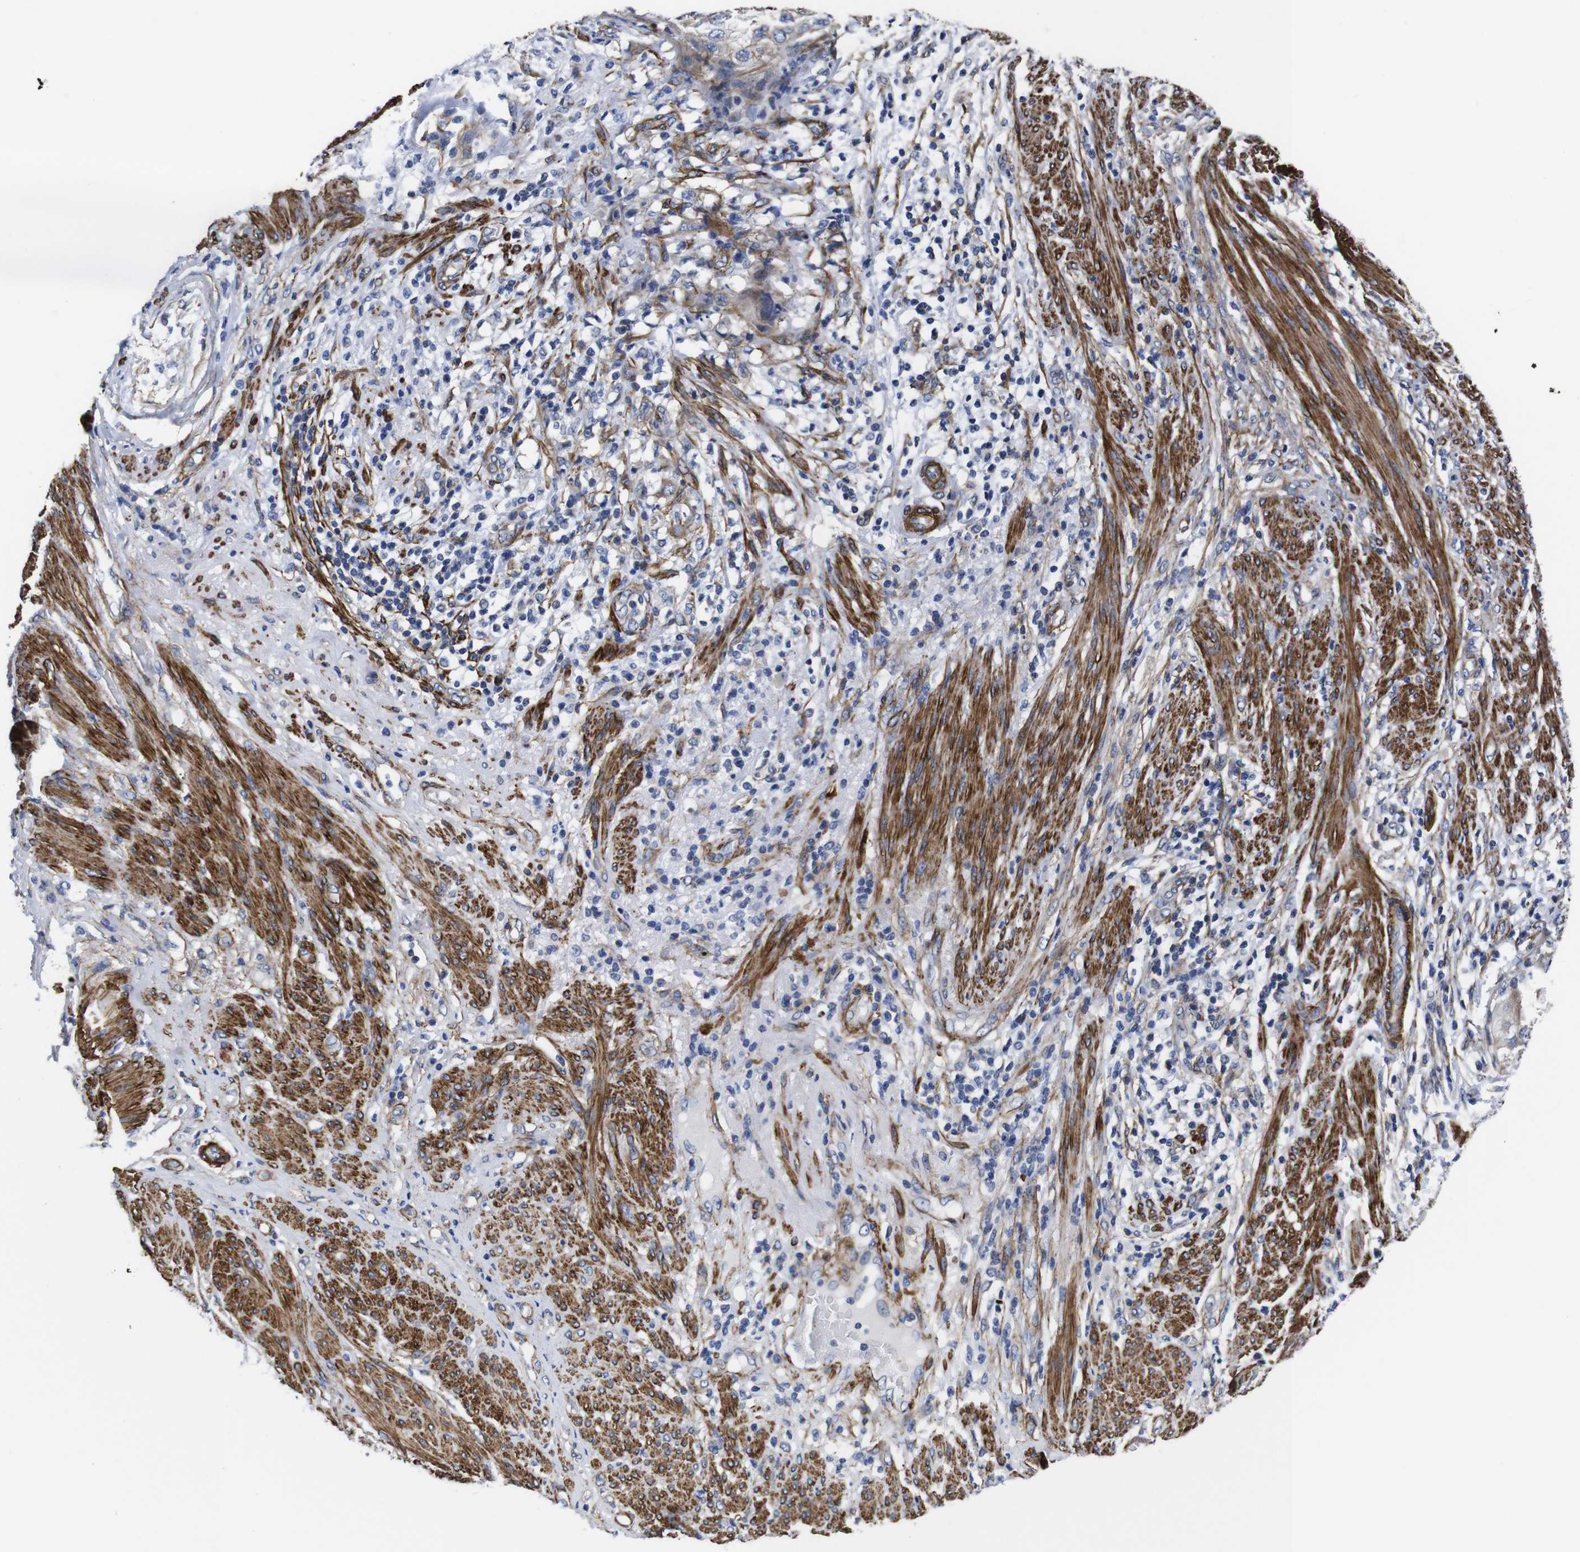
{"staining": {"intensity": "weak", "quantity": "<25%", "location": "cytoplasmic/membranous"}, "tissue": "endometrial cancer", "cell_type": "Tumor cells", "image_type": "cancer", "snomed": [{"axis": "morphology", "description": "Adenocarcinoma, NOS"}, {"axis": "topography", "description": "Endometrium"}], "caption": "A micrograph of endometrial cancer (adenocarcinoma) stained for a protein shows no brown staining in tumor cells.", "gene": "WNT10A", "patient": {"sex": "female", "age": 85}}